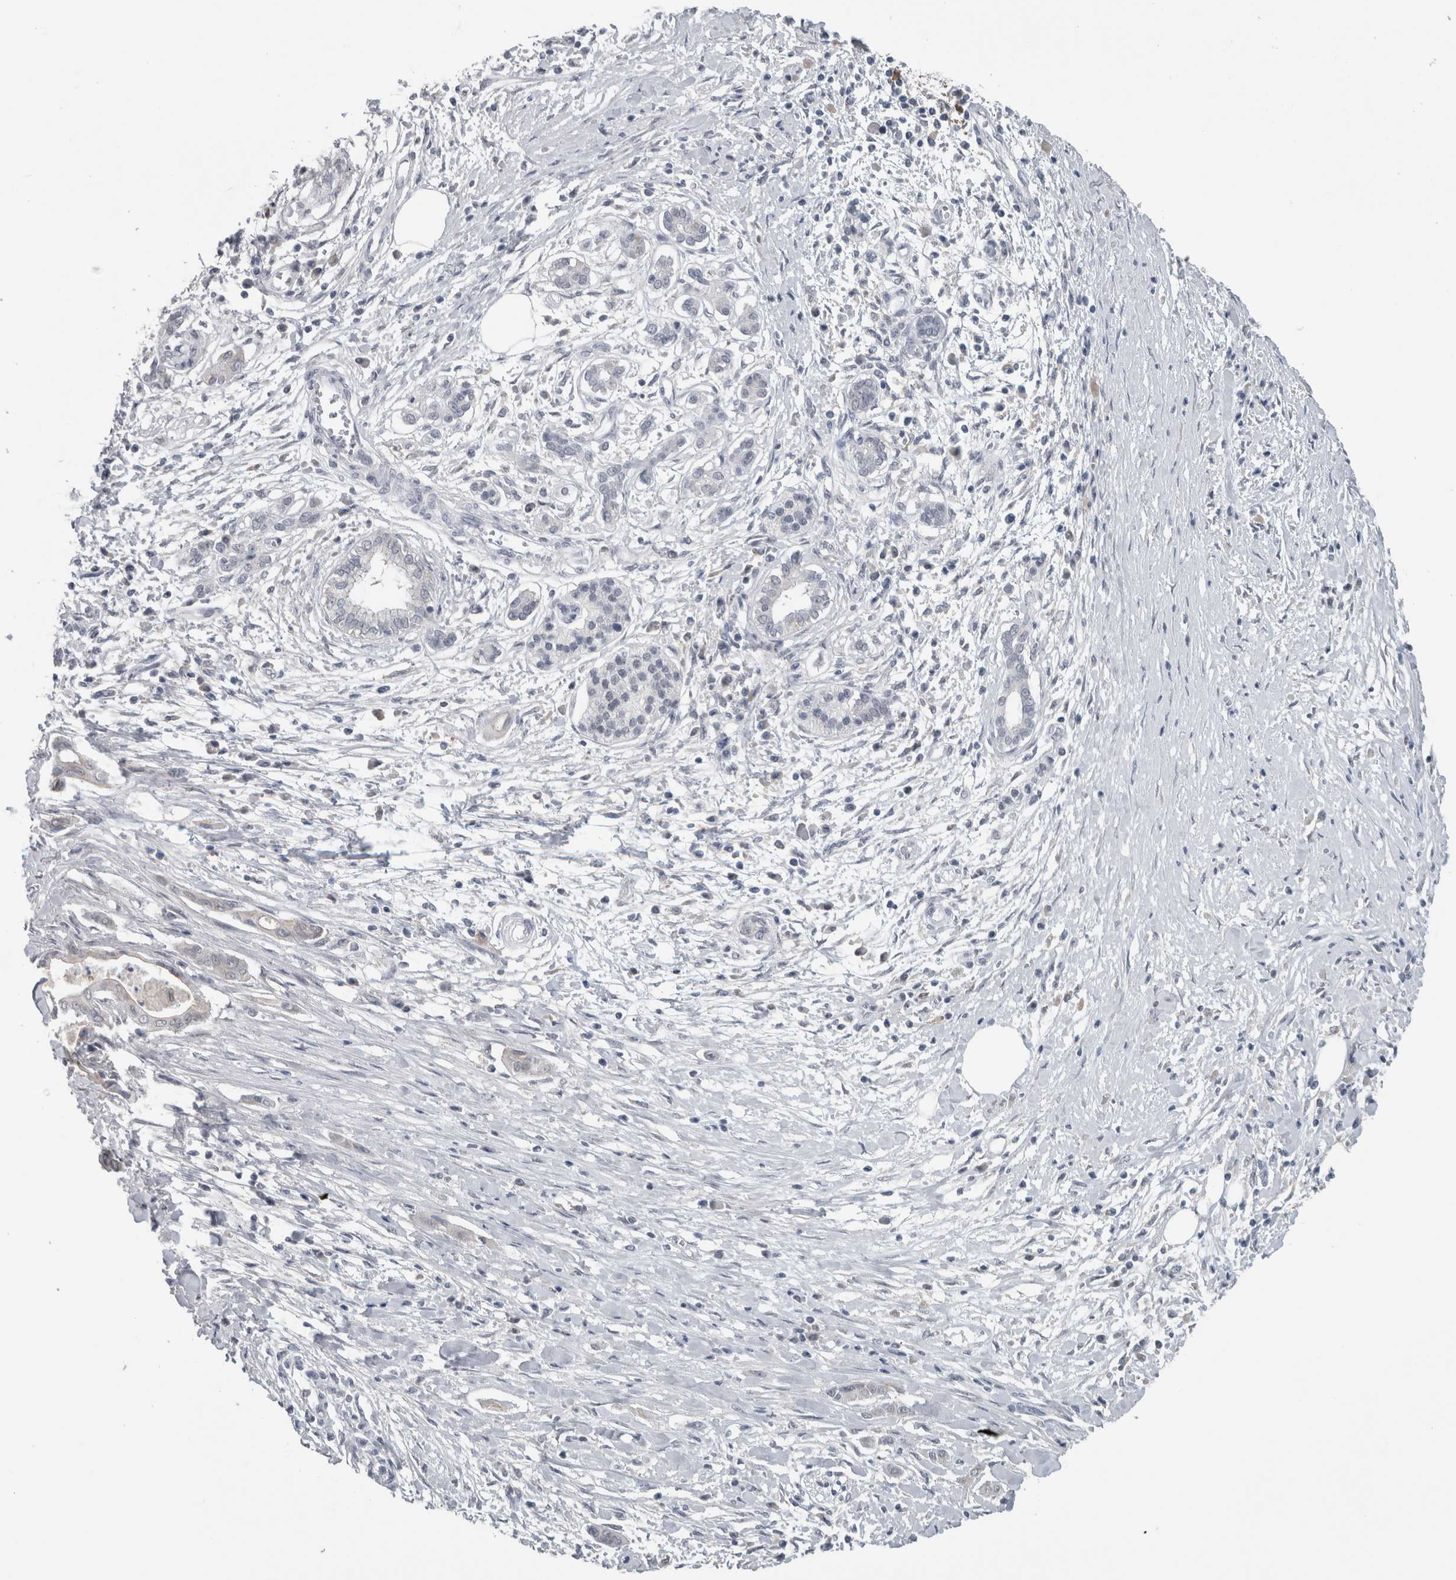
{"staining": {"intensity": "negative", "quantity": "none", "location": "none"}, "tissue": "pancreatic cancer", "cell_type": "Tumor cells", "image_type": "cancer", "snomed": [{"axis": "morphology", "description": "Adenocarcinoma, NOS"}, {"axis": "topography", "description": "Pancreas"}], "caption": "Photomicrograph shows no significant protein positivity in tumor cells of pancreatic cancer (adenocarcinoma).", "gene": "ACSF2", "patient": {"sex": "male", "age": 58}}